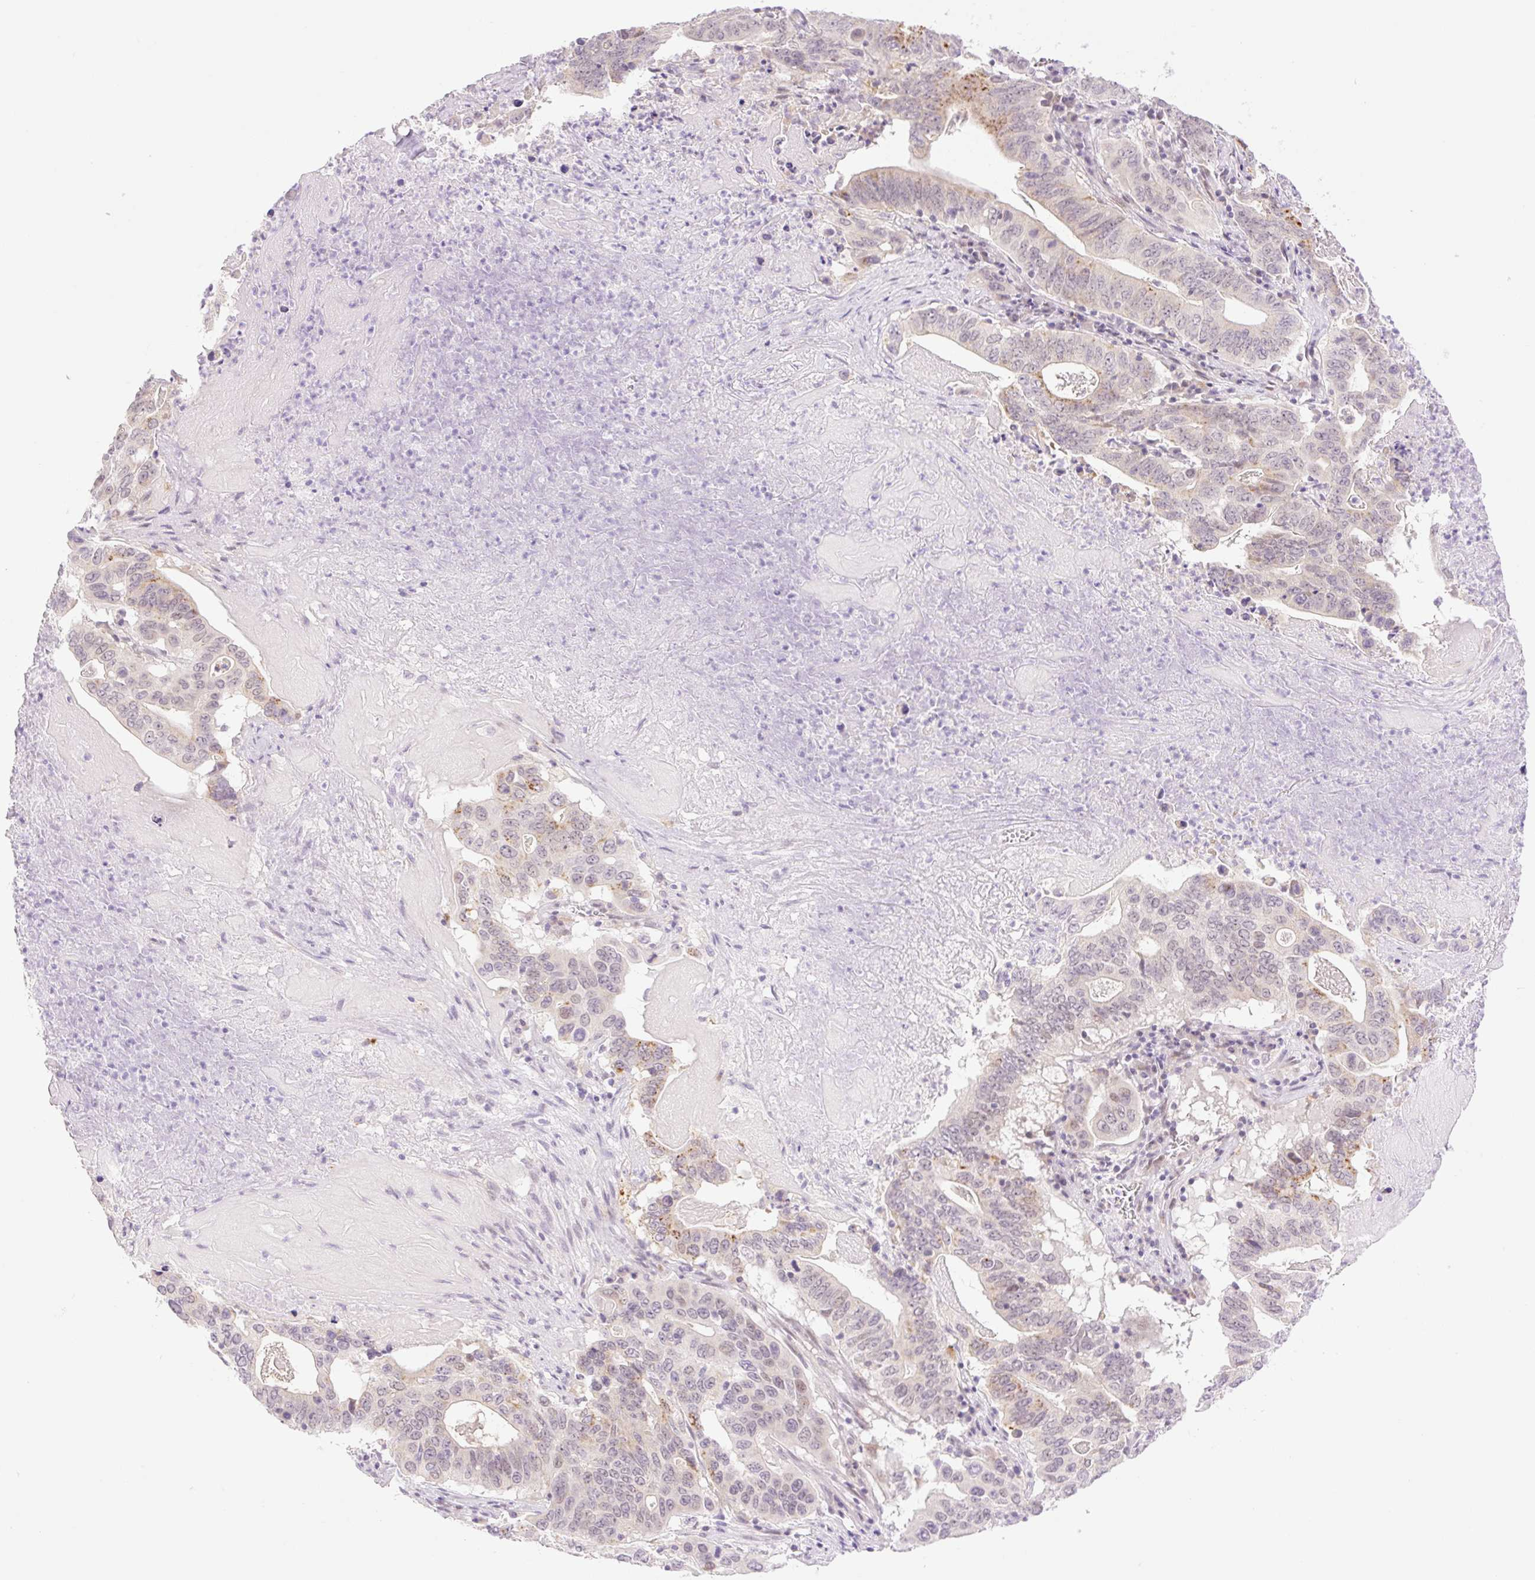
{"staining": {"intensity": "moderate", "quantity": "<25%", "location": "cytoplasmic/membranous"}, "tissue": "lung cancer", "cell_type": "Tumor cells", "image_type": "cancer", "snomed": [{"axis": "morphology", "description": "Adenocarcinoma, NOS"}, {"axis": "topography", "description": "Lung"}], "caption": "Lung cancer tissue demonstrates moderate cytoplasmic/membranous expression in about <25% of tumor cells, visualized by immunohistochemistry. (Stains: DAB (3,3'-diaminobenzidine) in brown, nuclei in blue, Microscopy: brightfield microscopy at high magnification).", "gene": "SPRYD4", "patient": {"sex": "female", "age": 60}}